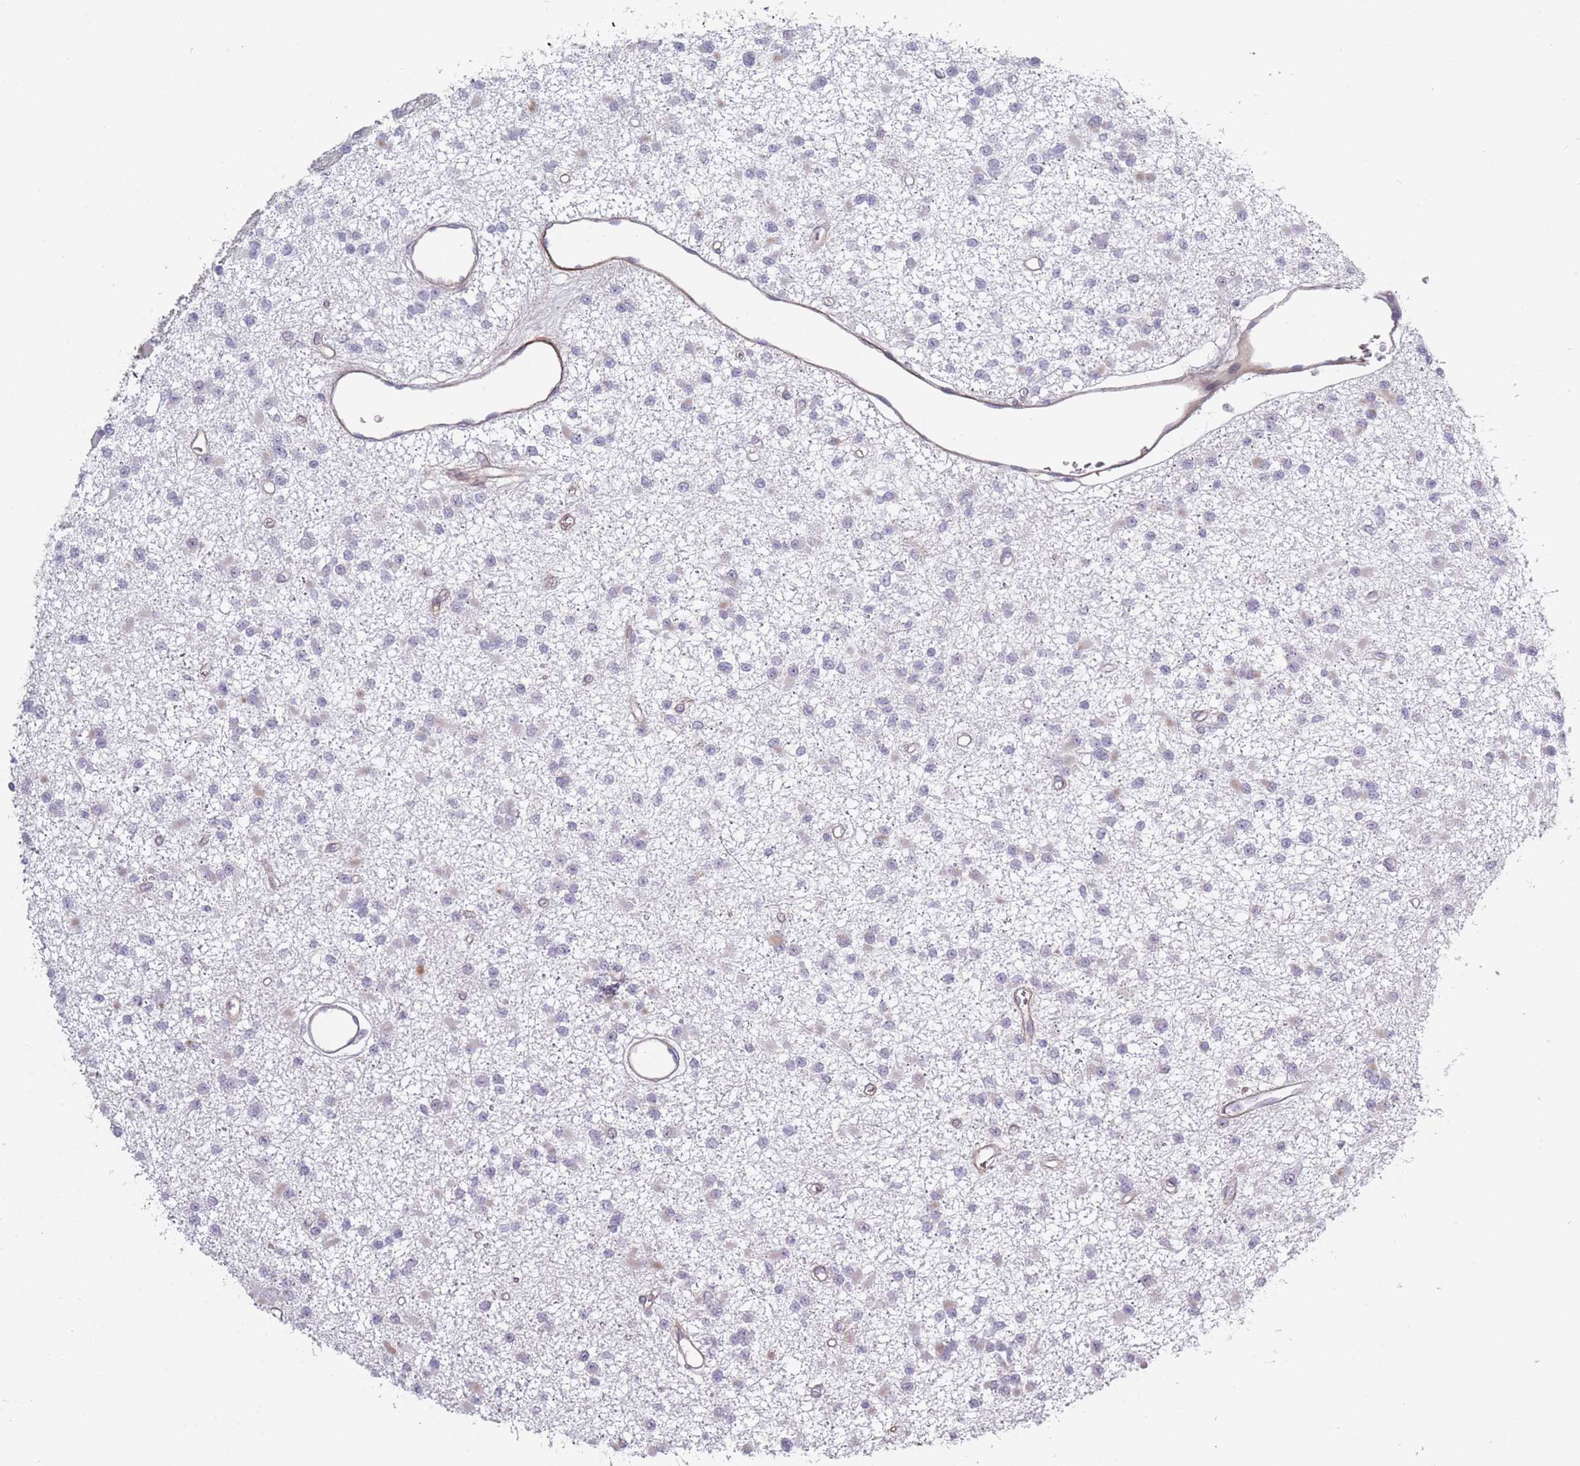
{"staining": {"intensity": "negative", "quantity": "none", "location": "none"}, "tissue": "glioma", "cell_type": "Tumor cells", "image_type": "cancer", "snomed": [{"axis": "morphology", "description": "Glioma, malignant, Low grade"}, {"axis": "topography", "description": "Brain"}], "caption": "Protein analysis of malignant glioma (low-grade) demonstrates no significant positivity in tumor cells.", "gene": "ROS1", "patient": {"sex": "female", "age": 22}}